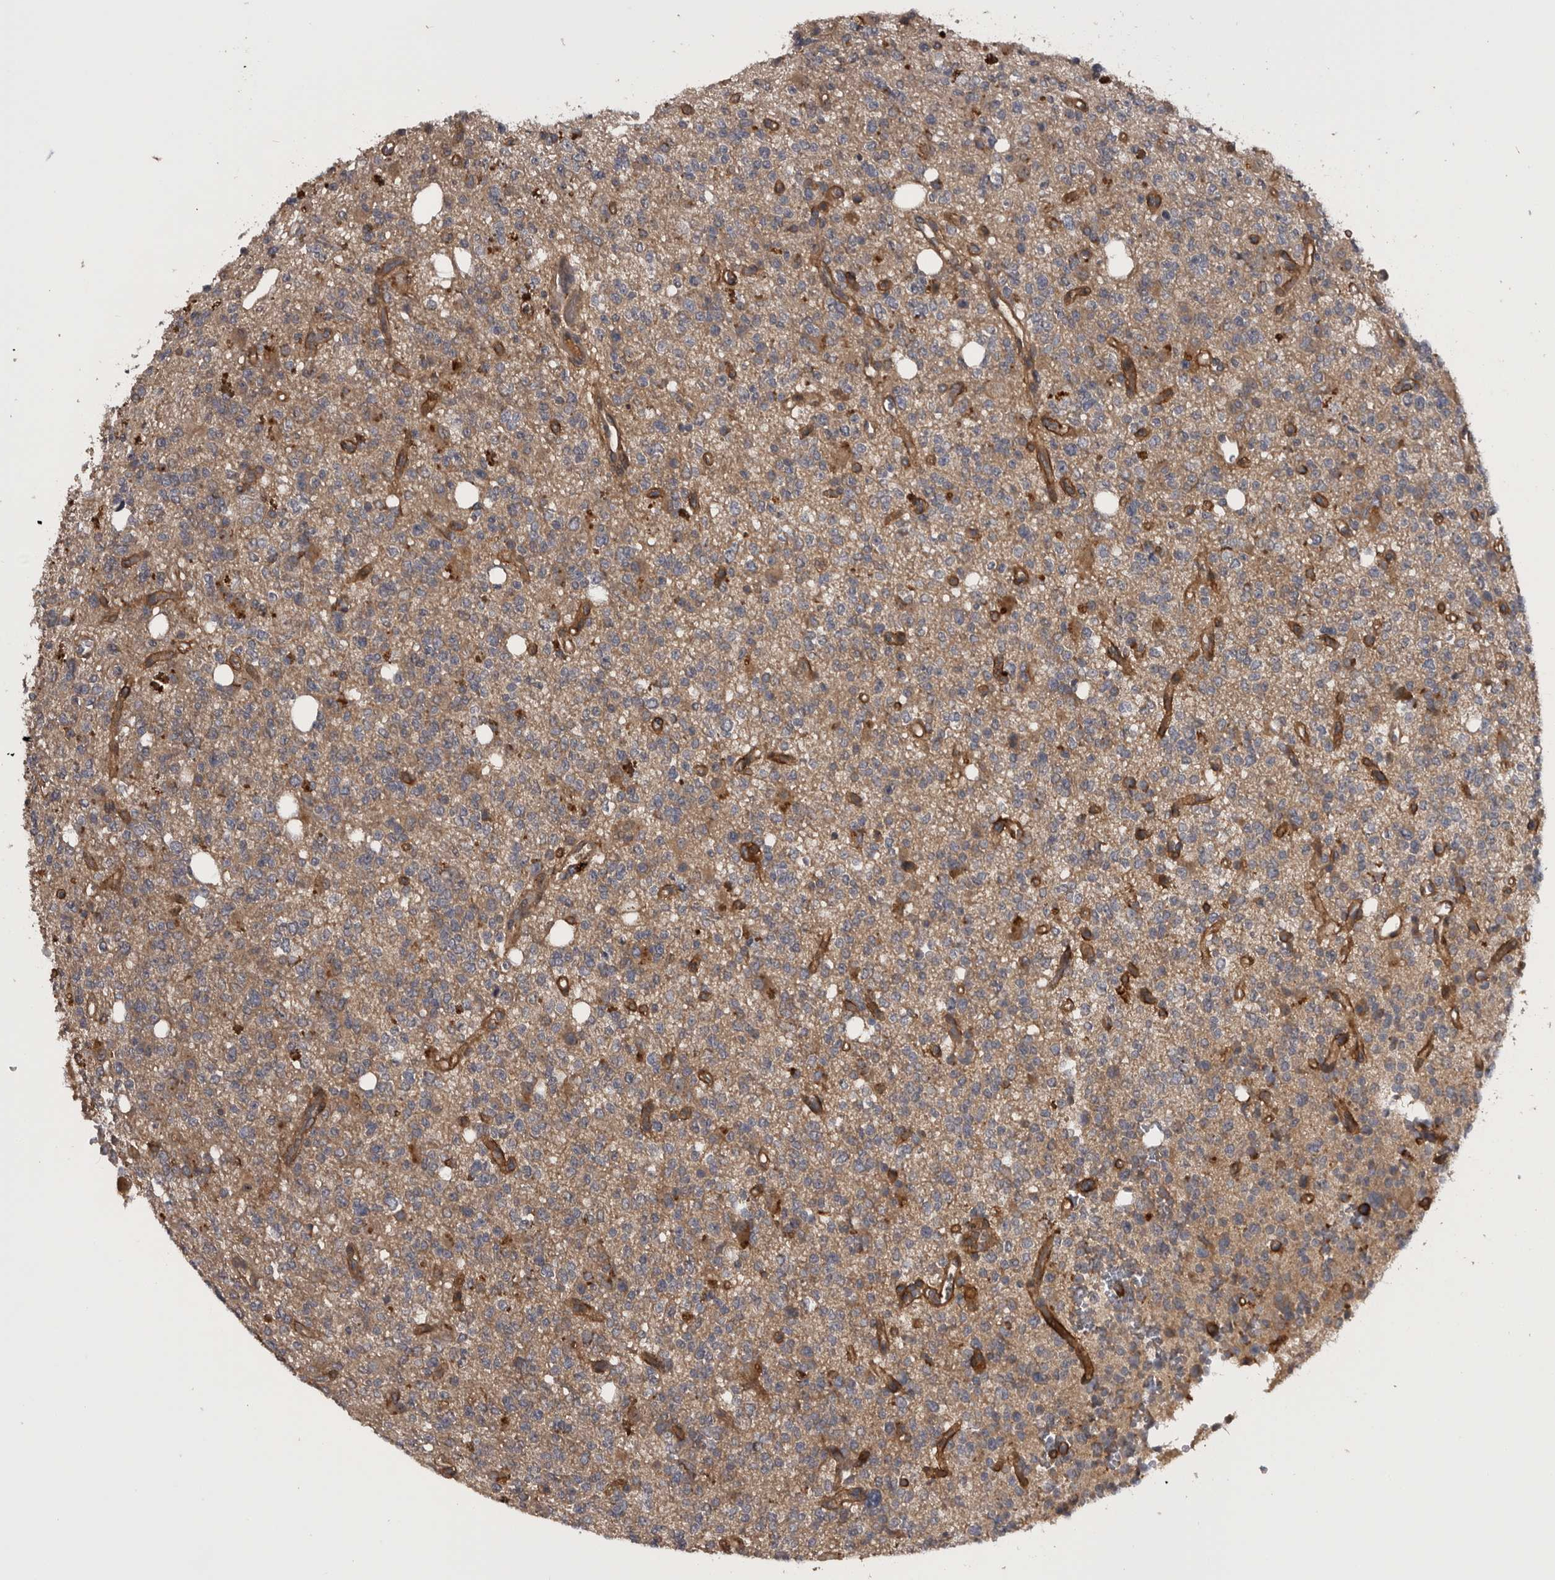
{"staining": {"intensity": "weak", "quantity": ">75%", "location": "cytoplasmic/membranous"}, "tissue": "glioma", "cell_type": "Tumor cells", "image_type": "cancer", "snomed": [{"axis": "morphology", "description": "Glioma, malignant, High grade"}, {"axis": "topography", "description": "Brain"}], "caption": "Weak cytoplasmic/membranous staining is identified in approximately >75% of tumor cells in glioma.", "gene": "RAB3GAP2", "patient": {"sex": "female", "age": 62}}